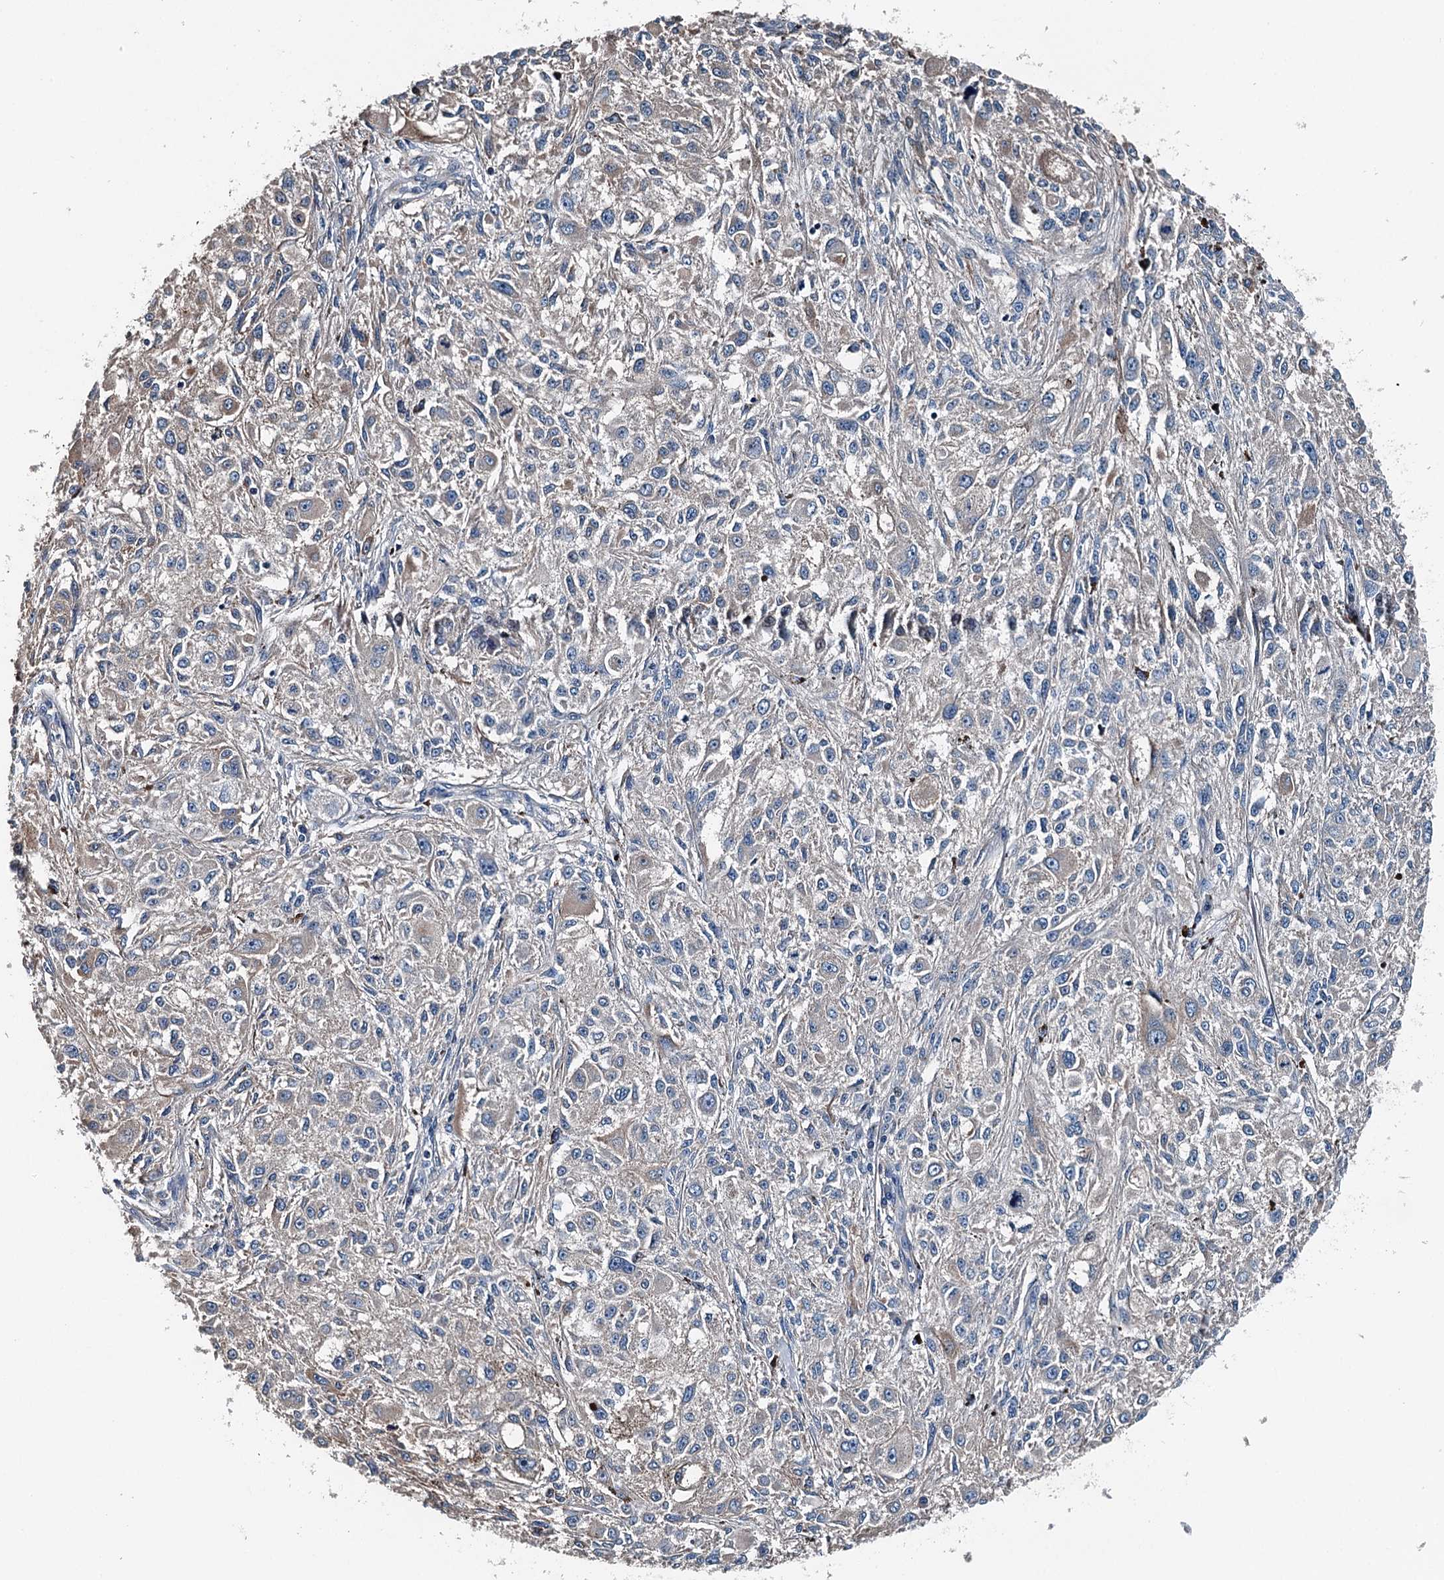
{"staining": {"intensity": "negative", "quantity": "none", "location": "none"}, "tissue": "melanoma", "cell_type": "Tumor cells", "image_type": "cancer", "snomed": [{"axis": "morphology", "description": "Necrosis, NOS"}, {"axis": "morphology", "description": "Malignant melanoma, NOS"}, {"axis": "topography", "description": "Skin"}], "caption": "A high-resolution histopathology image shows immunohistochemistry (IHC) staining of melanoma, which shows no significant expression in tumor cells. (Stains: DAB IHC with hematoxylin counter stain, Microscopy: brightfield microscopy at high magnification).", "gene": "BHMT", "patient": {"sex": "female", "age": 87}}